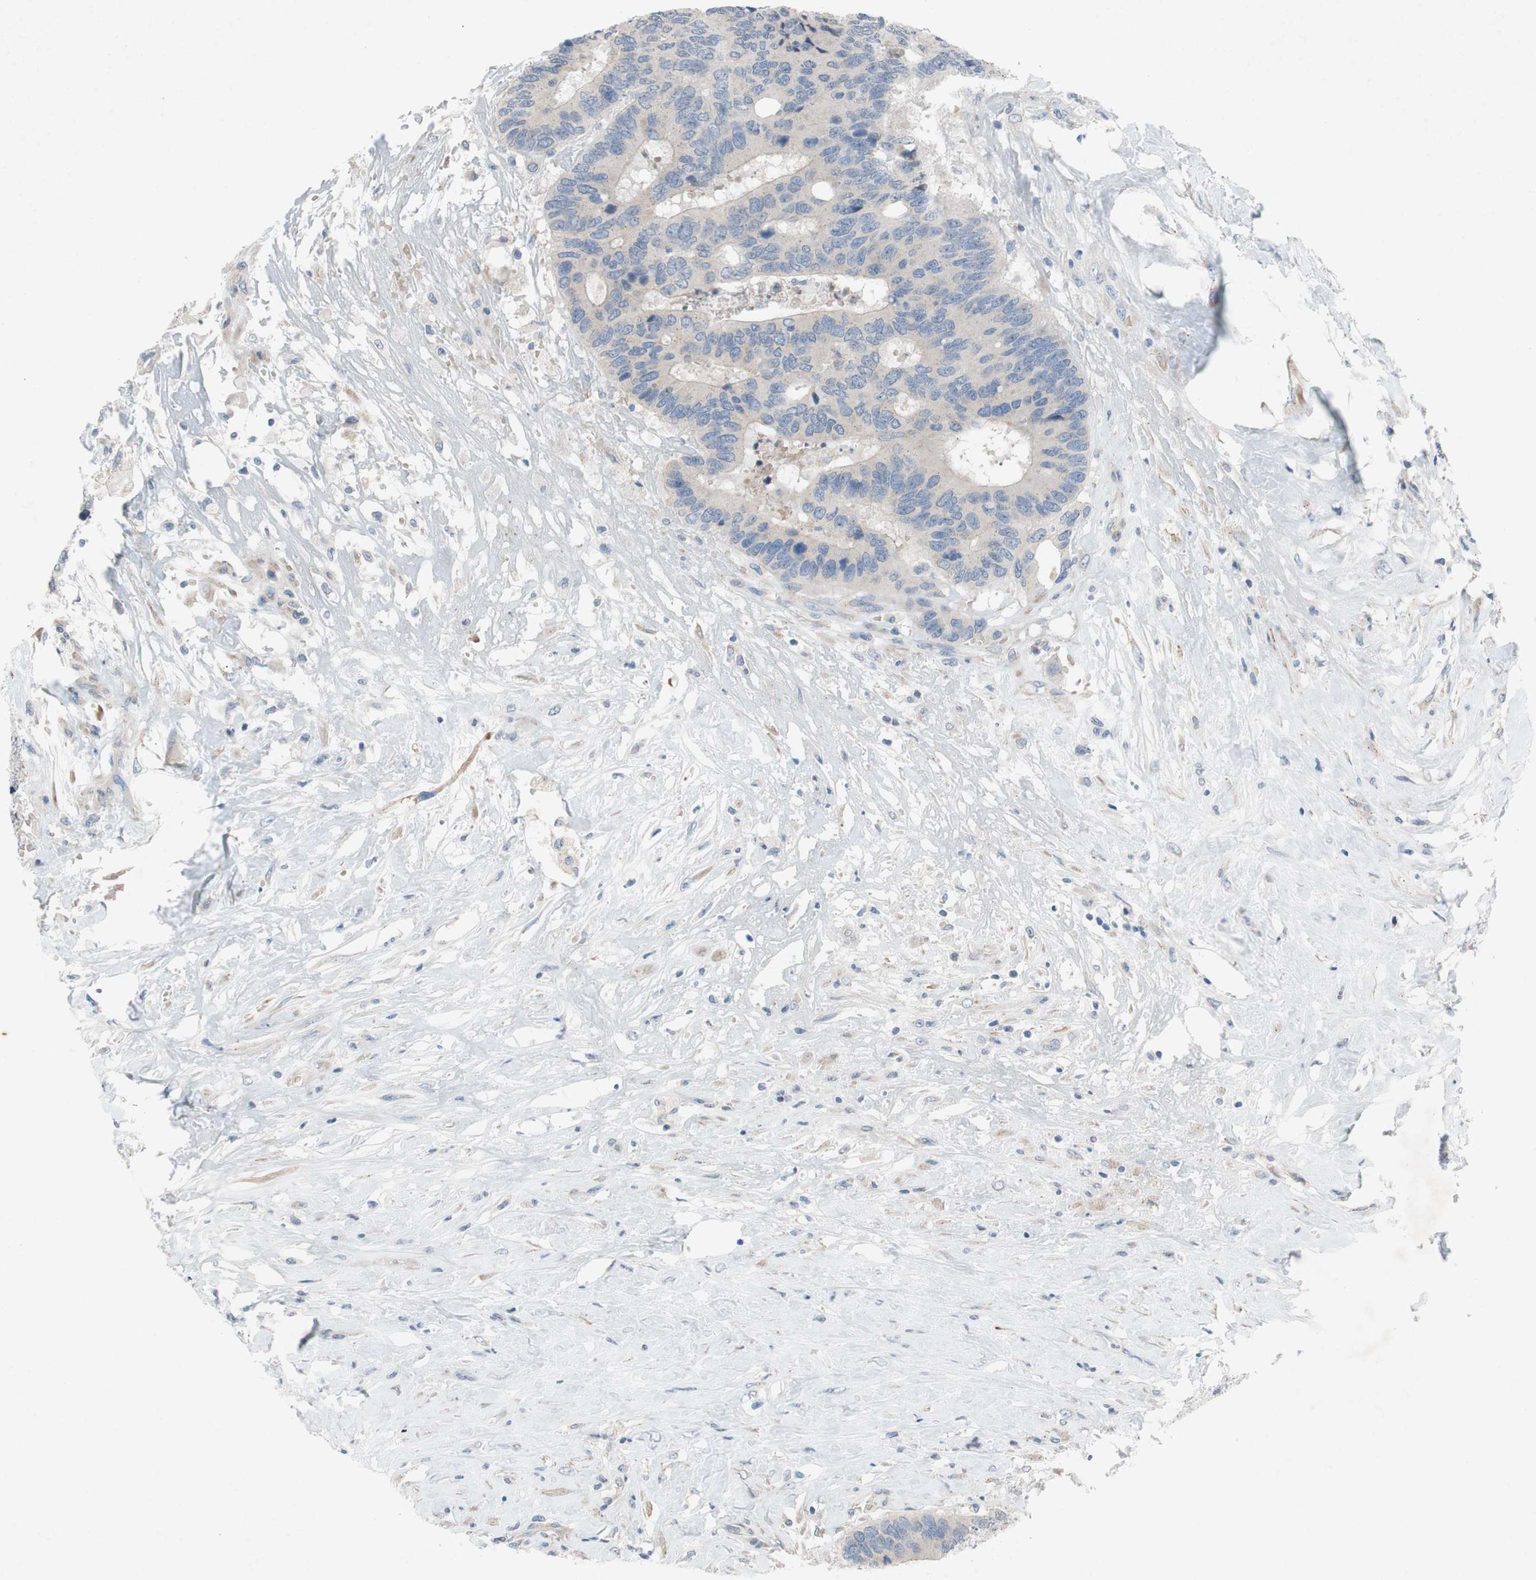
{"staining": {"intensity": "weak", "quantity": ">75%", "location": "cytoplasmic/membranous"}, "tissue": "colorectal cancer", "cell_type": "Tumor cells", "image_type": "cancer", "snomed": [{"axis": "morphology", "description": "Adenocarcinoma, NOS"}, {"axis": "topography", "description": "Rectum"}], "caption": "A brown stain labels weak cytoplasmic/membranous staining of a protein in adenocarcinoma (colorectal) tumor cells. (Stains: DAB (3,3'-diaminobenzidine) in brown, nuclei in blue, Microscopy: brightfield microscopy at high magnification).", "gene": "ADD2", "patient": {"sex": "male", "age": 55}}